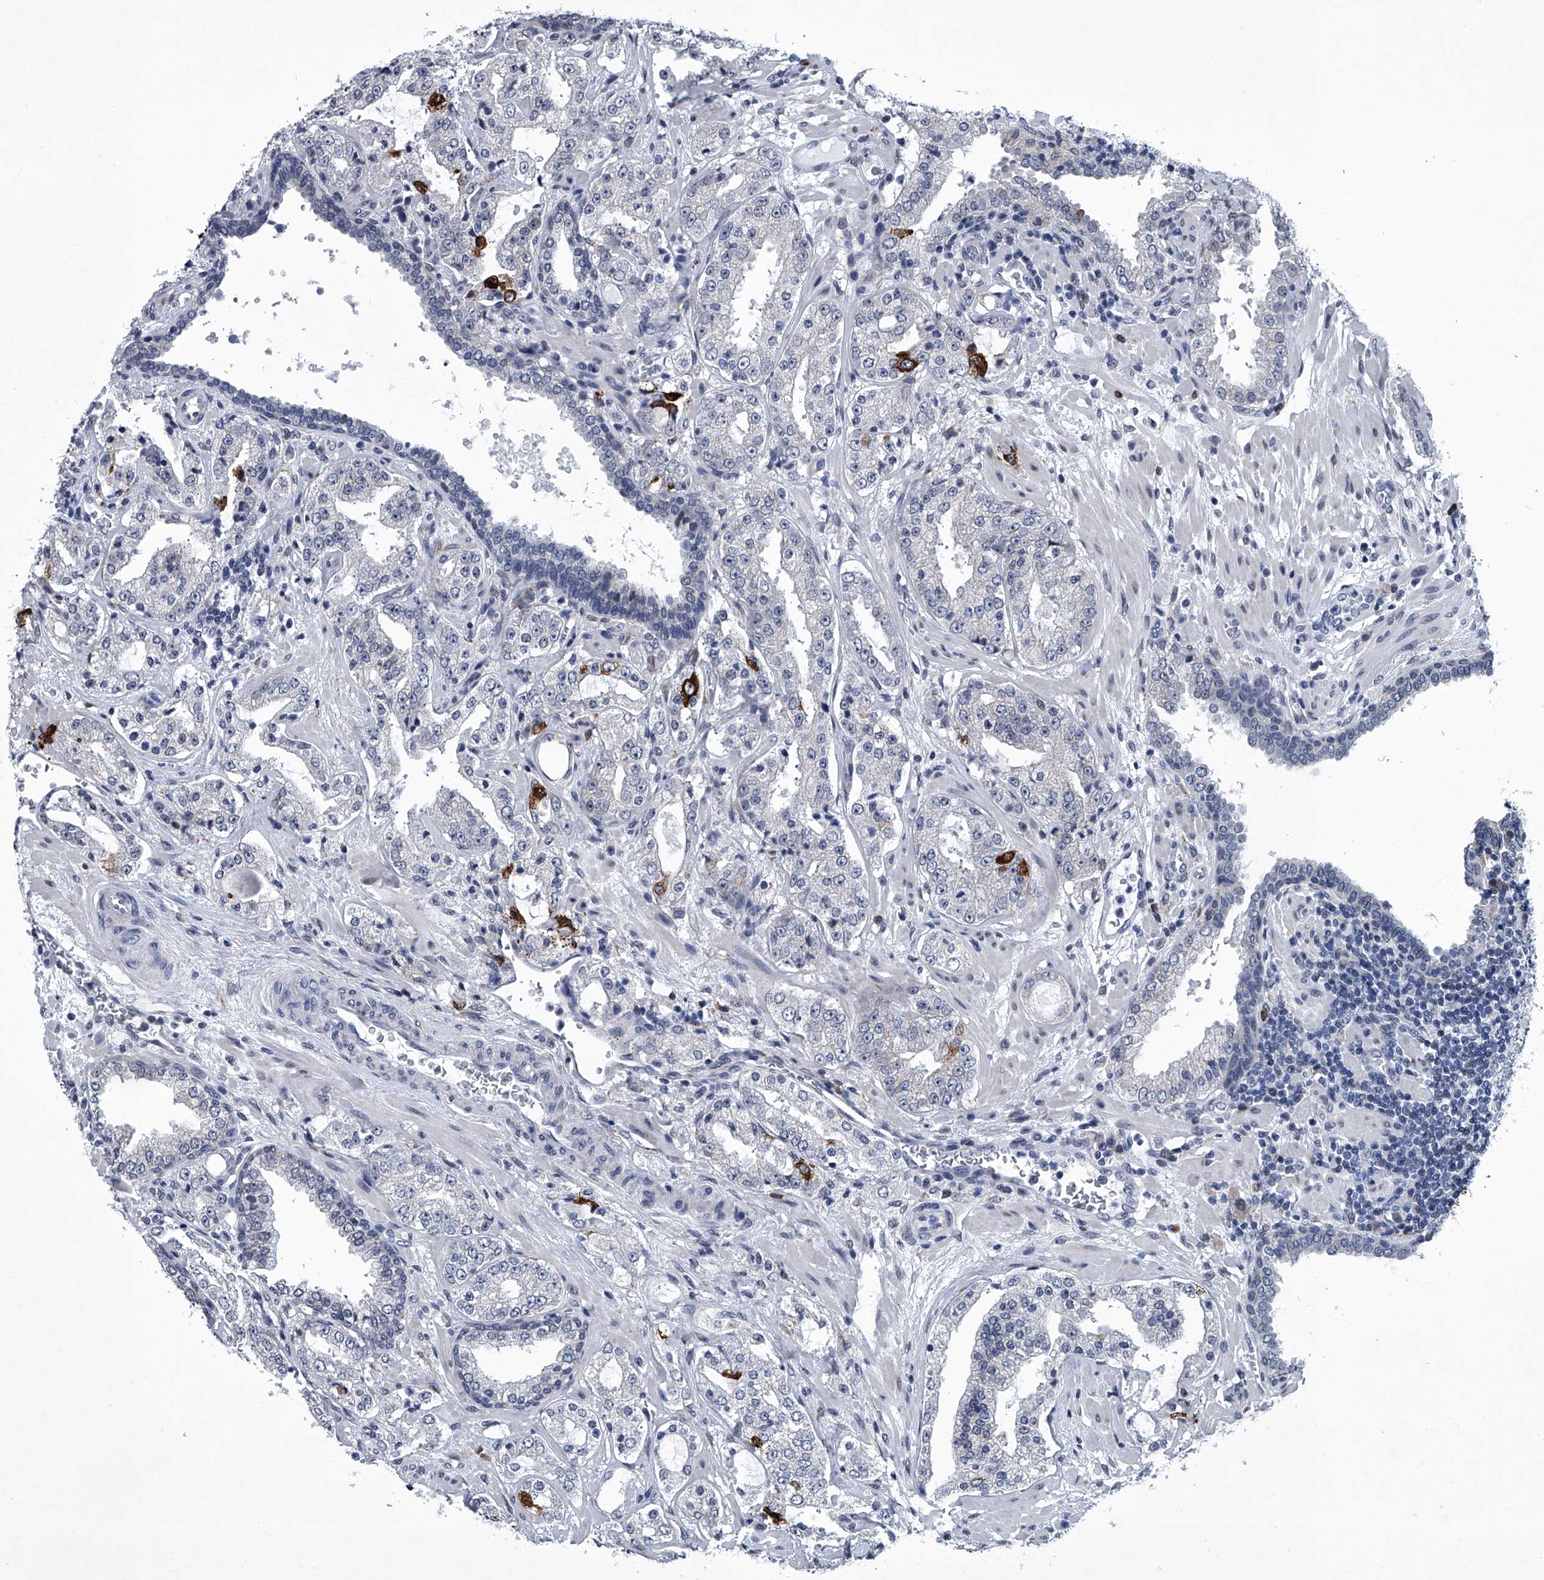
{"staining": {"intensity": "strong", "quantity": "<25%", "location": "cytoplasmic/membranous"}, "tissue": "prostate cancer", "cell_type": "Tumor cells", "image_type": "cancer", "snomed": [{"axis": "morphology", "description": "Adenocarcinoma, High grade"}, {"axis": "topography", "description": "Prostate"}], "caption": "Protein staining of prostate adenocarcinoma (high-grade) tissue exhibits strong cytoplasmic/membranous expression in approximately <25% of tumor cells.", "gene": "PPP2R5D", "patient": {"sex": "male", "age": 64}}